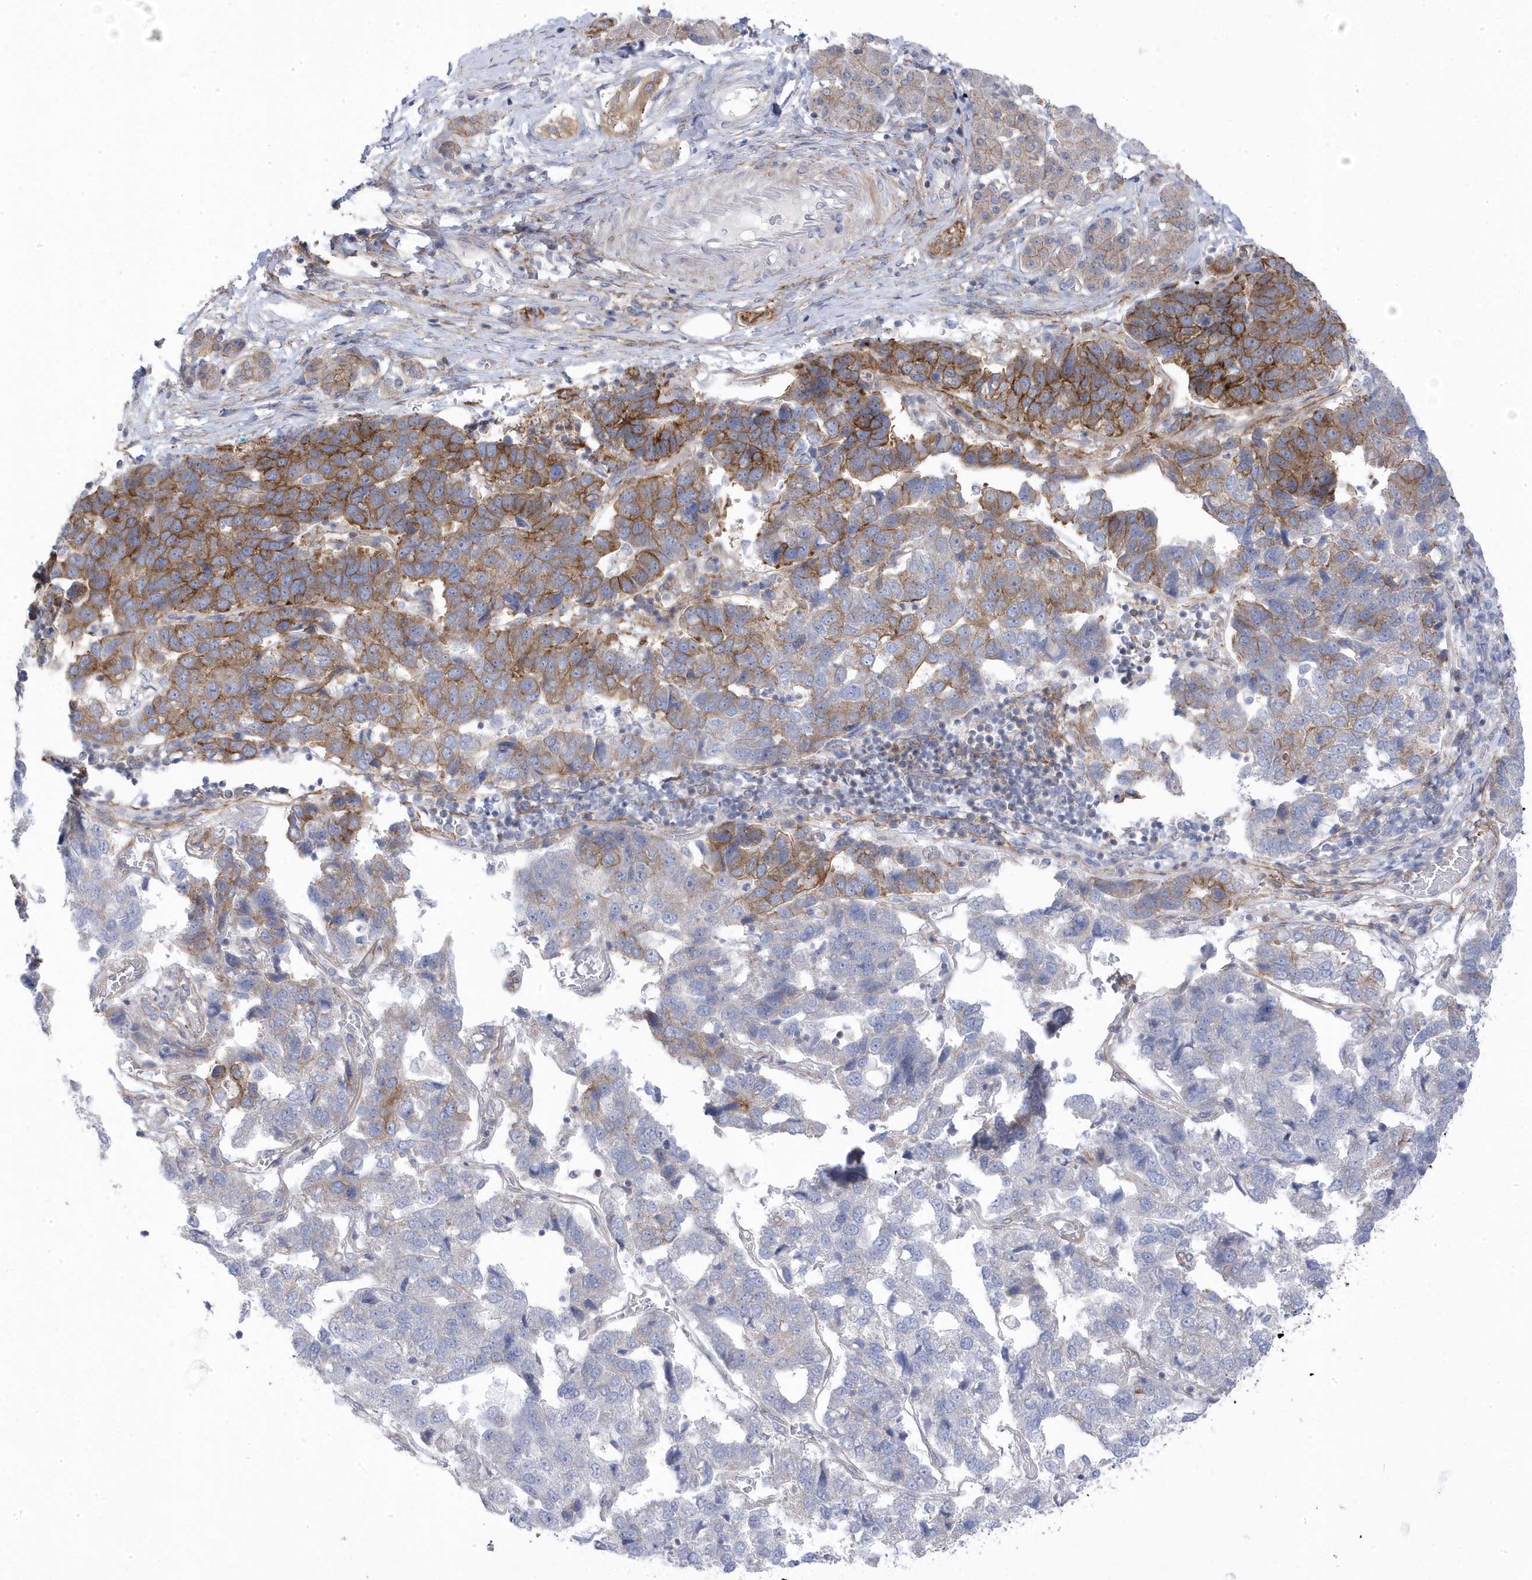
{"staining": {"intensity": "strong", "quantity": "25%-75%", "location": "cytoplasmic/membranous"}, "tissue": "pancreatic cancer", "cell_type": "Tumor cells", "image_type": "cancer", "snomed": [{"axis": "morphology", "description": "Adenocarcinoma, NOS"}, {"axis": "topography", "description": "Pancreas"}], "caption": "An immunohistochemistry (IHC) image of neoplastic tissue is shown. Protein staining in brown labels strong cytoplasmic/membranous positivity in pancreatic adenocarcinoma within tumor cells. Nuclei are stained in blue.", "gene": "ANAPC1", "patient": {"sex": "female", "age": 61}}